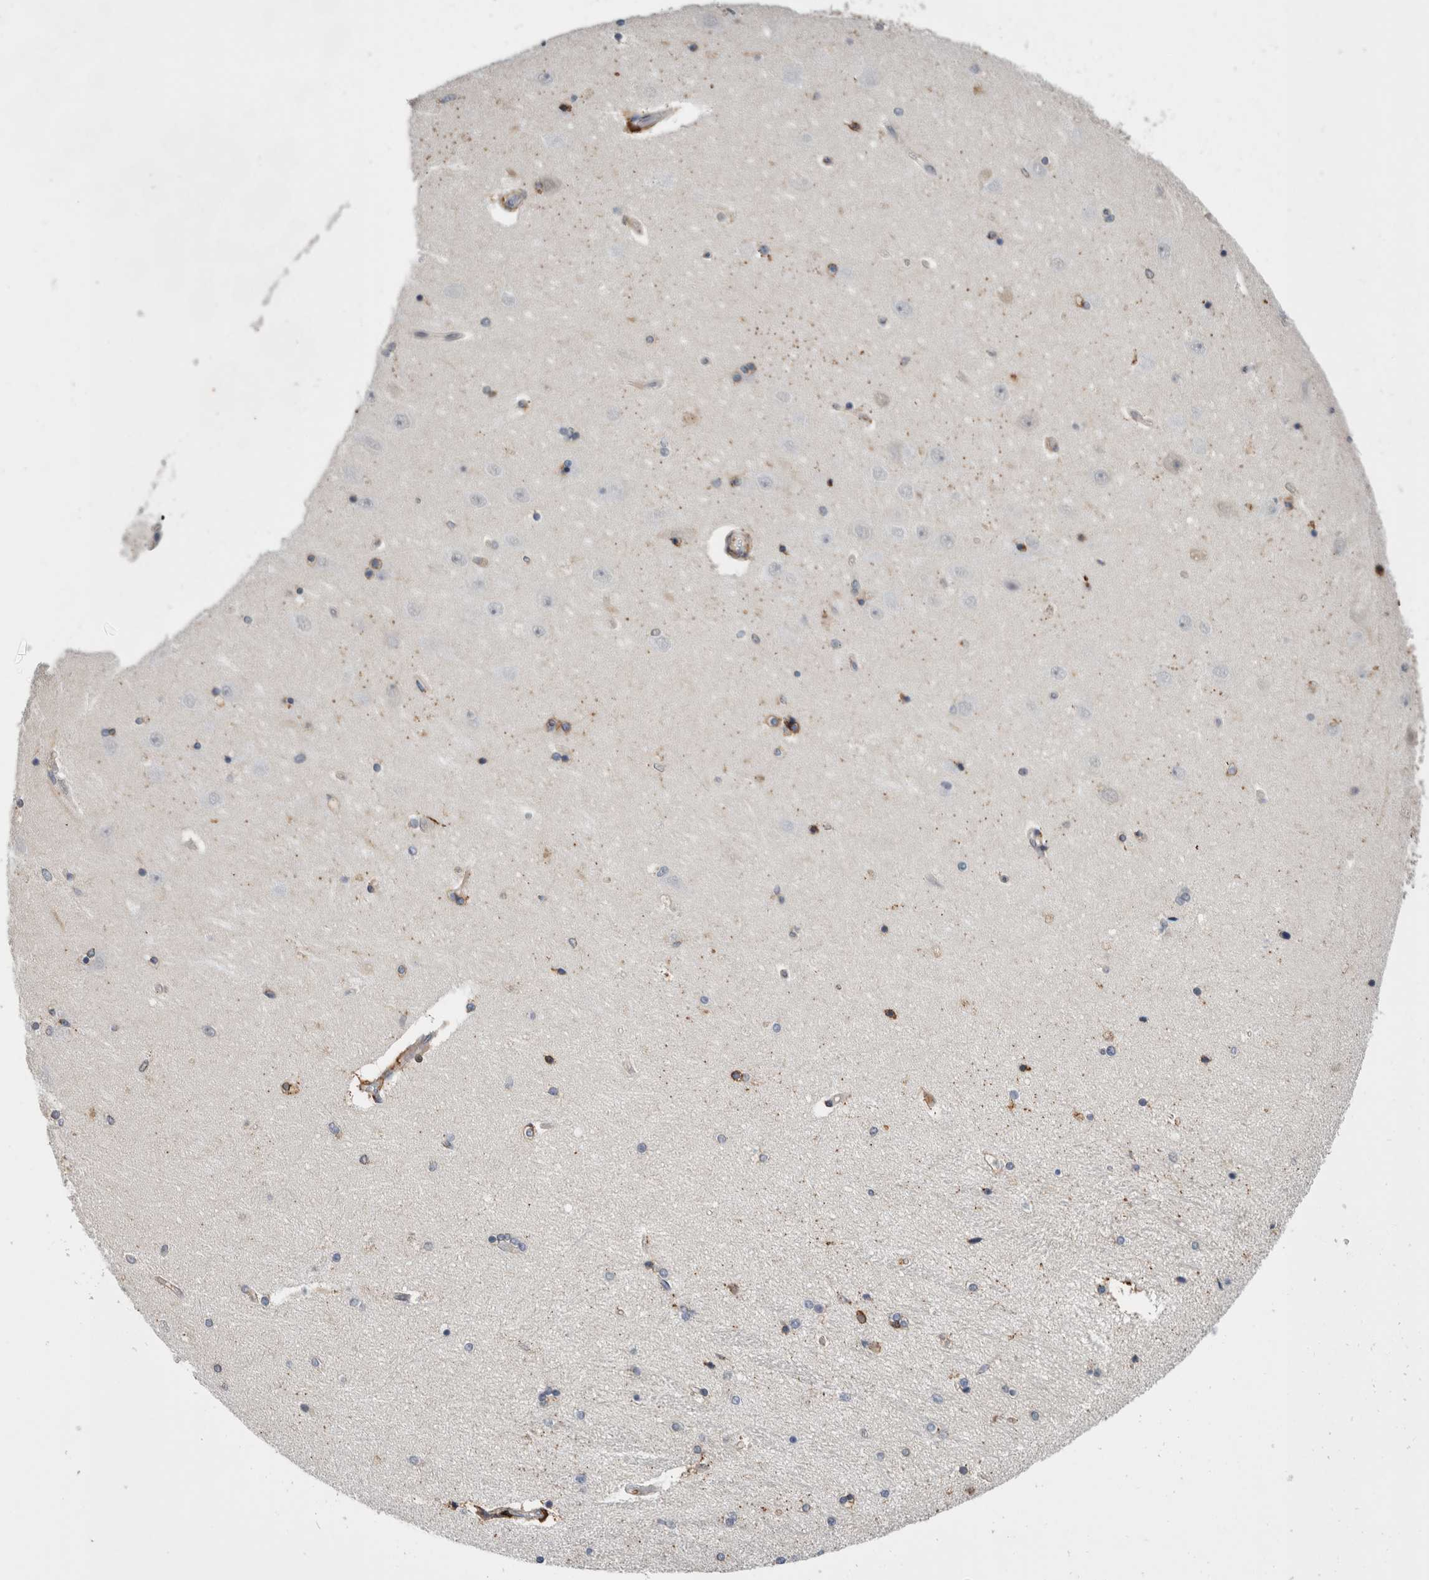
{"staining": {"intensity": "negative", "quantity": "none", "location": "none"}, "tissue": "hippocampus", "cell_type": "Glial cells", "image_type": "normal", "snomed": [{"axis": "morphology", "description": "Normal tissue, NOS"}, {"axis": "topography", "description": "Hippocampus"}], "caption": "Hippocampus was stained to show a protein in brown. There is no significant staining in glial cells.", "gene": "CCDC88B", "patient": {"sex": "female", "age": 54}}